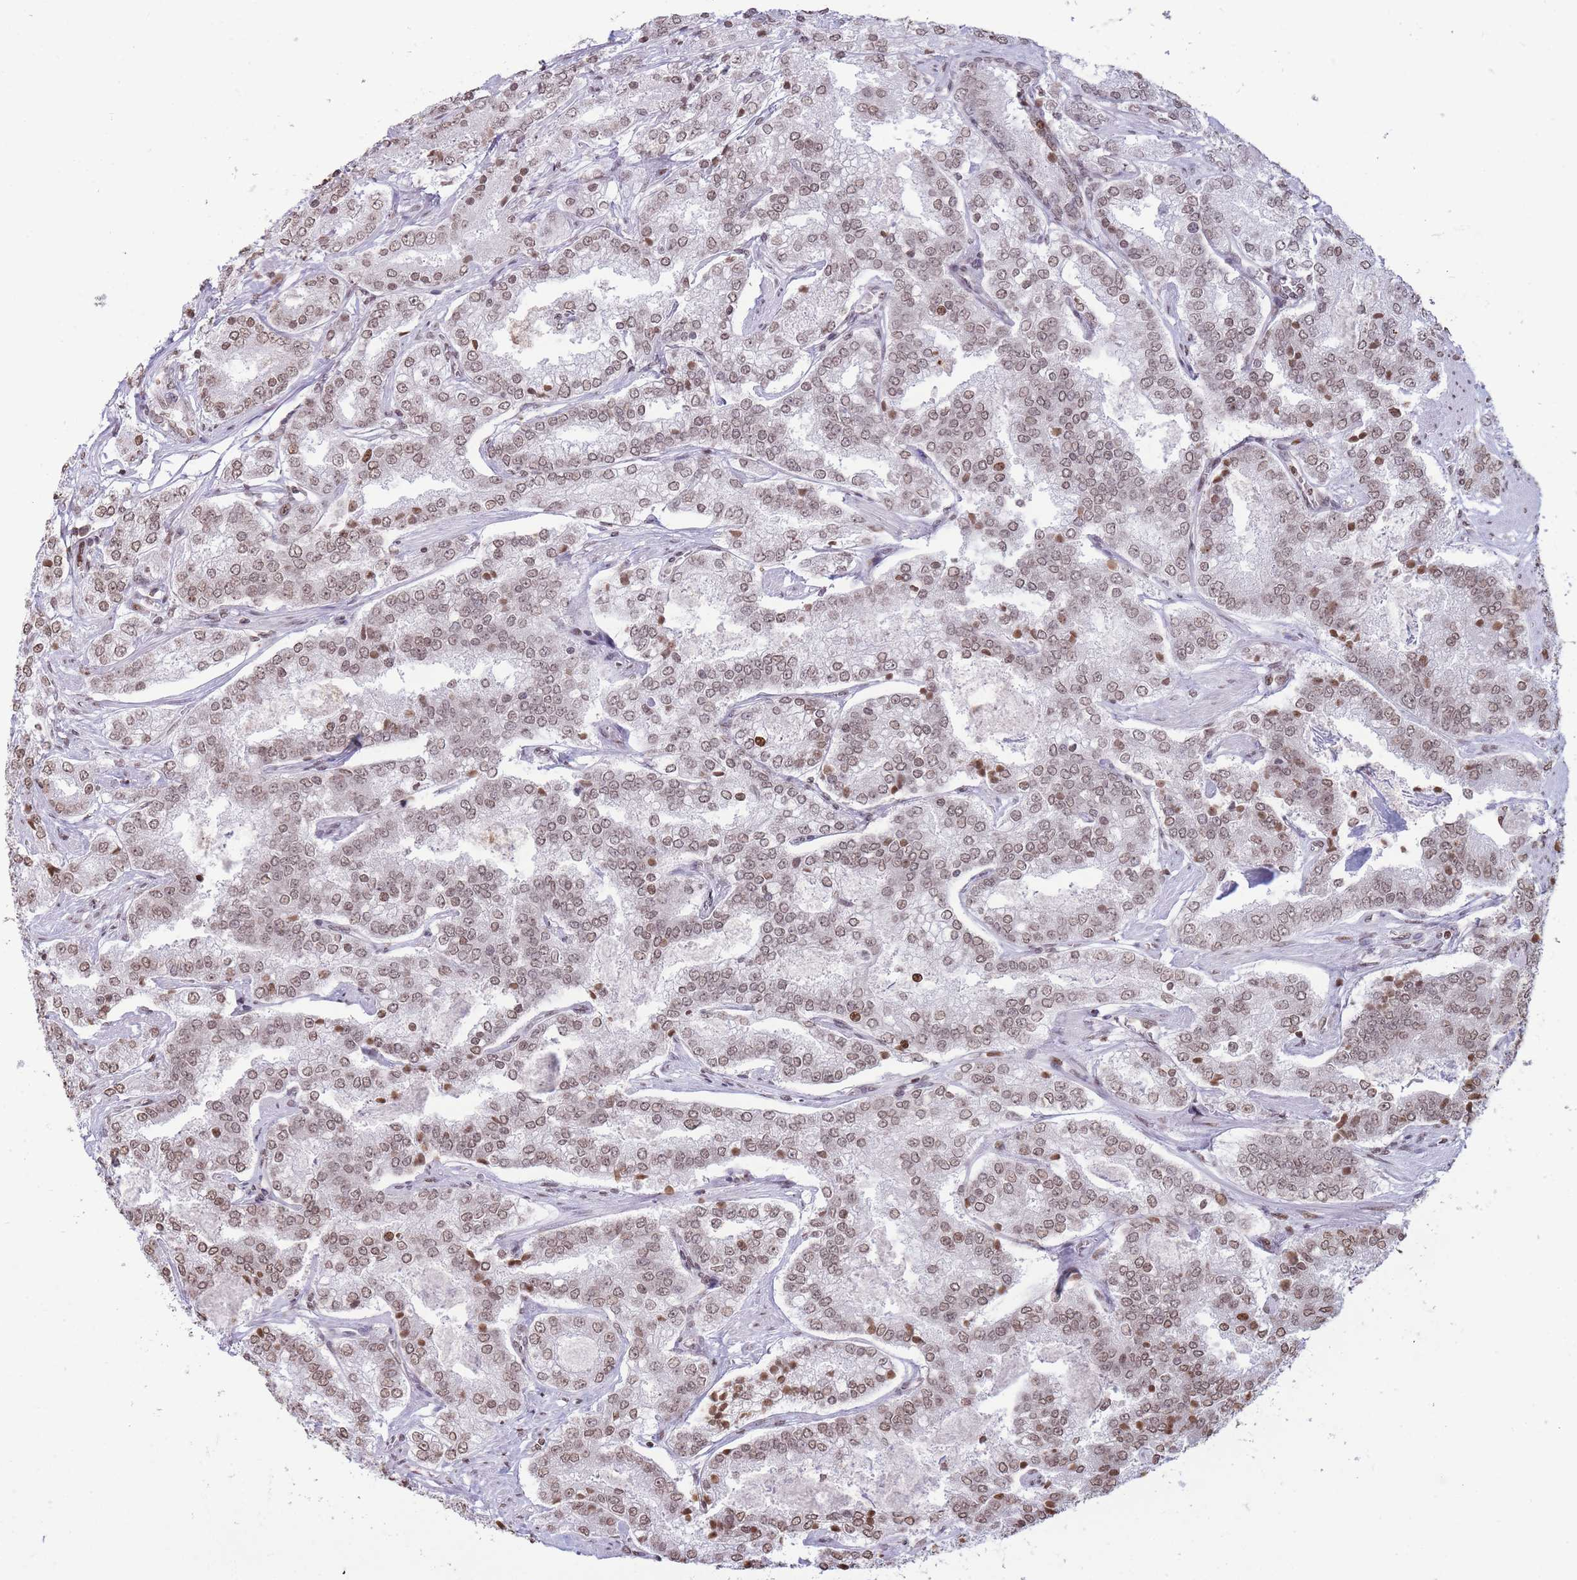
{"staining": {"intensity": "moderate", "quantity": ">75%", "location": "nuclear"}, "tissue": "prostate cancer", "cell_type": "Tumor cells", "image_type": "cancer", "snomed": [{"axis": "morphology", "description": "Adenocarcinoma, High grade"}, {"axis": "topography", "description": "Prostate"}], "caption": "IHC staining of prostate cancer (high-grade adenocarcinoma), which demonstrates medium levels of moderate nuclear staining in about >75% of tumor cells indicating moderate nuclear protein expression. The staining was performed using DAB (brown) for protein detection and nuclei were counterstained in hematoxylin (blue).", "gene": "SHISAL1", "patient": {"sex": "male", "age": 63}}